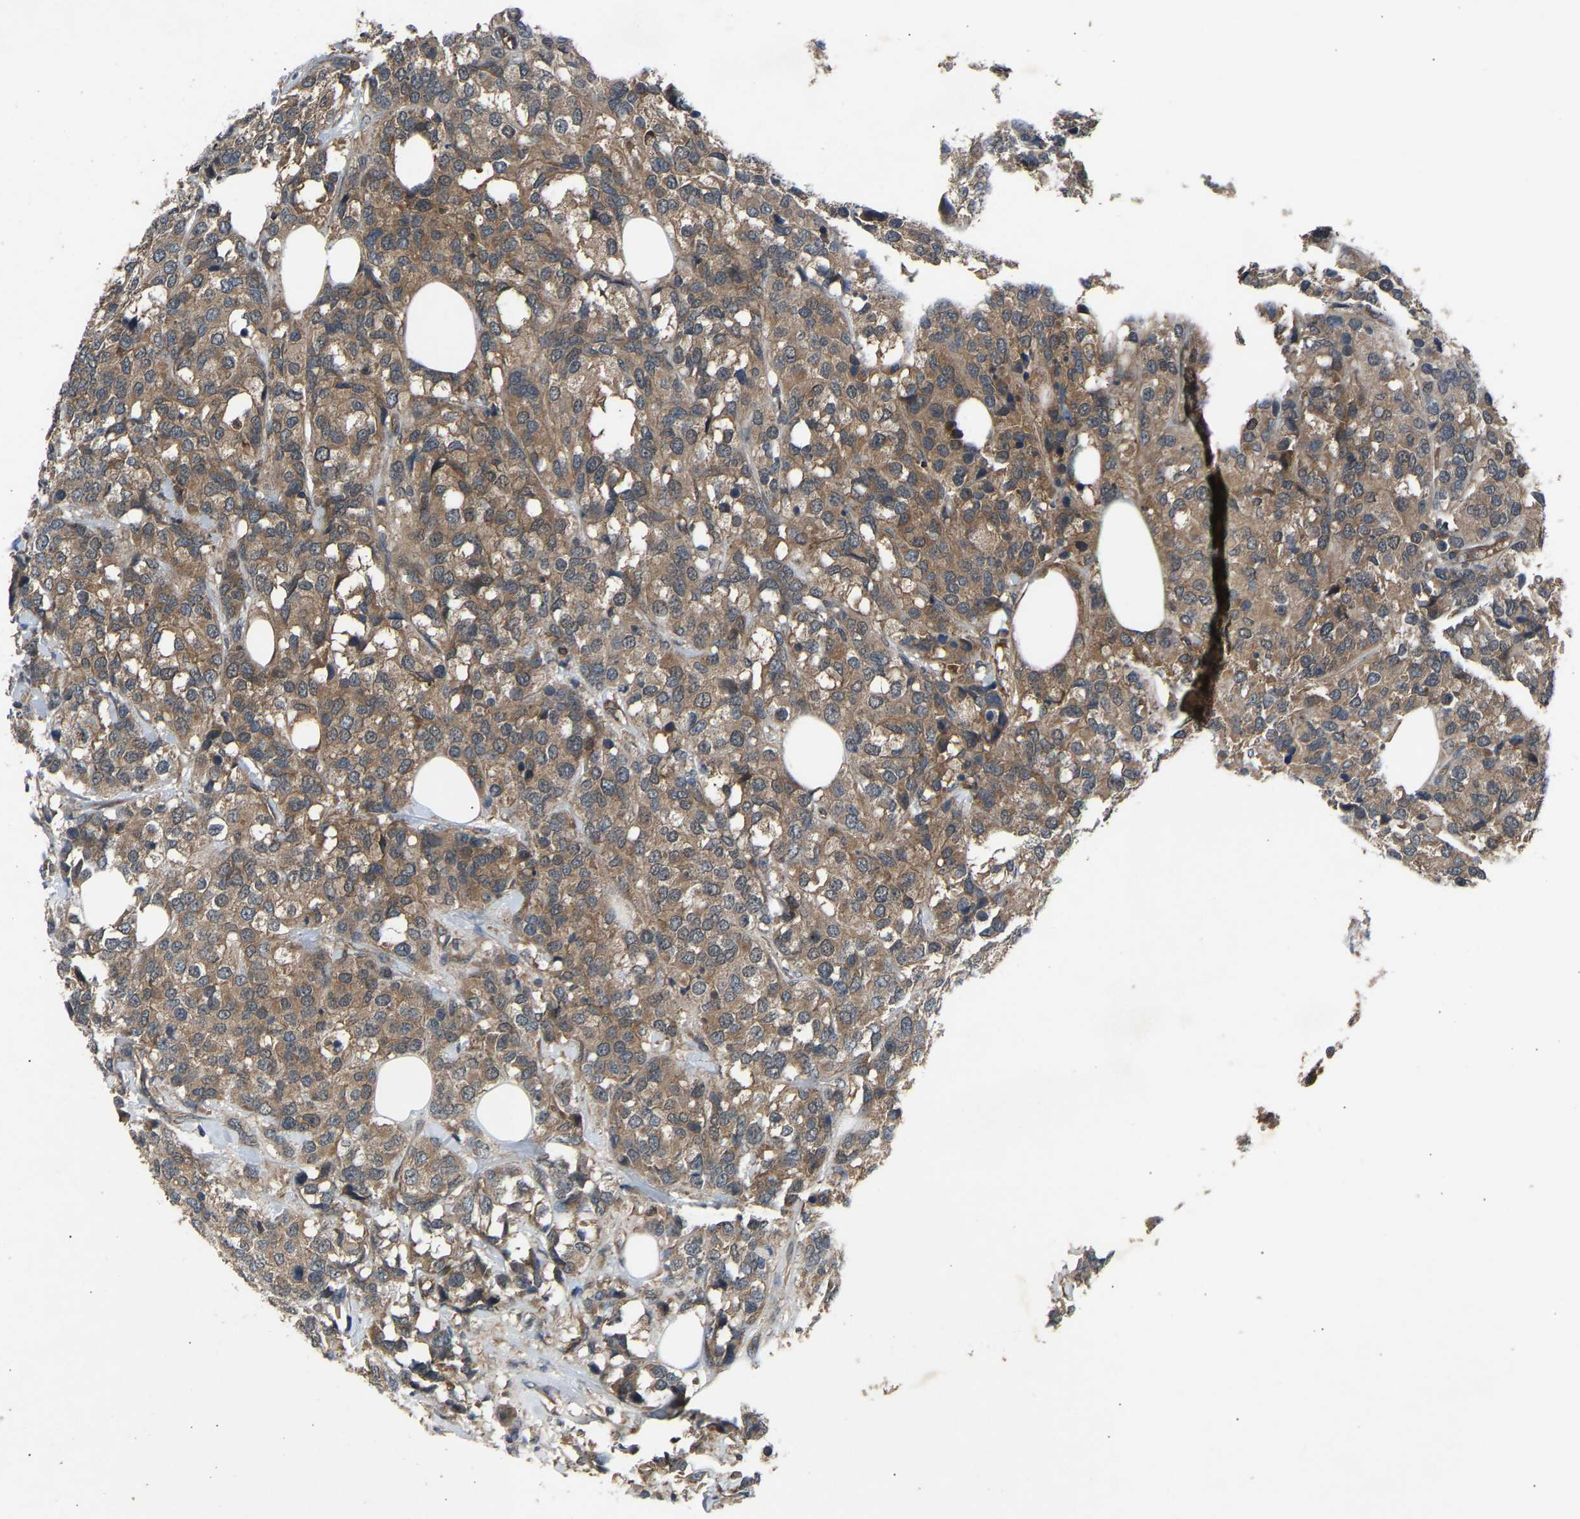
{"staining": {"intensity": "moderate", "quantity": ">75%", "location": "cytoplasmic/membranous"}, "tissue": "breast cancer", "cell_type": "Tumor cells", "image_type": "cancer", "snomed": [{"axis": "morphology", "description": "Lobular carcinoma"}, {"axis": "topography", "description": "Breast"}], "caption": "Breast cancer (lobular carcinoma) was stained to show a protein in brown. There is medium levels of moderate cytoplasmic/membranous expression in about >75% of tumor cells. (DAB (3,3'-diaminobenzidine) IHC, brown staining for protein, blue staining for nuclei).", "gene": "GAS2L1", "patient": {"sex": "female", "age": 59}}